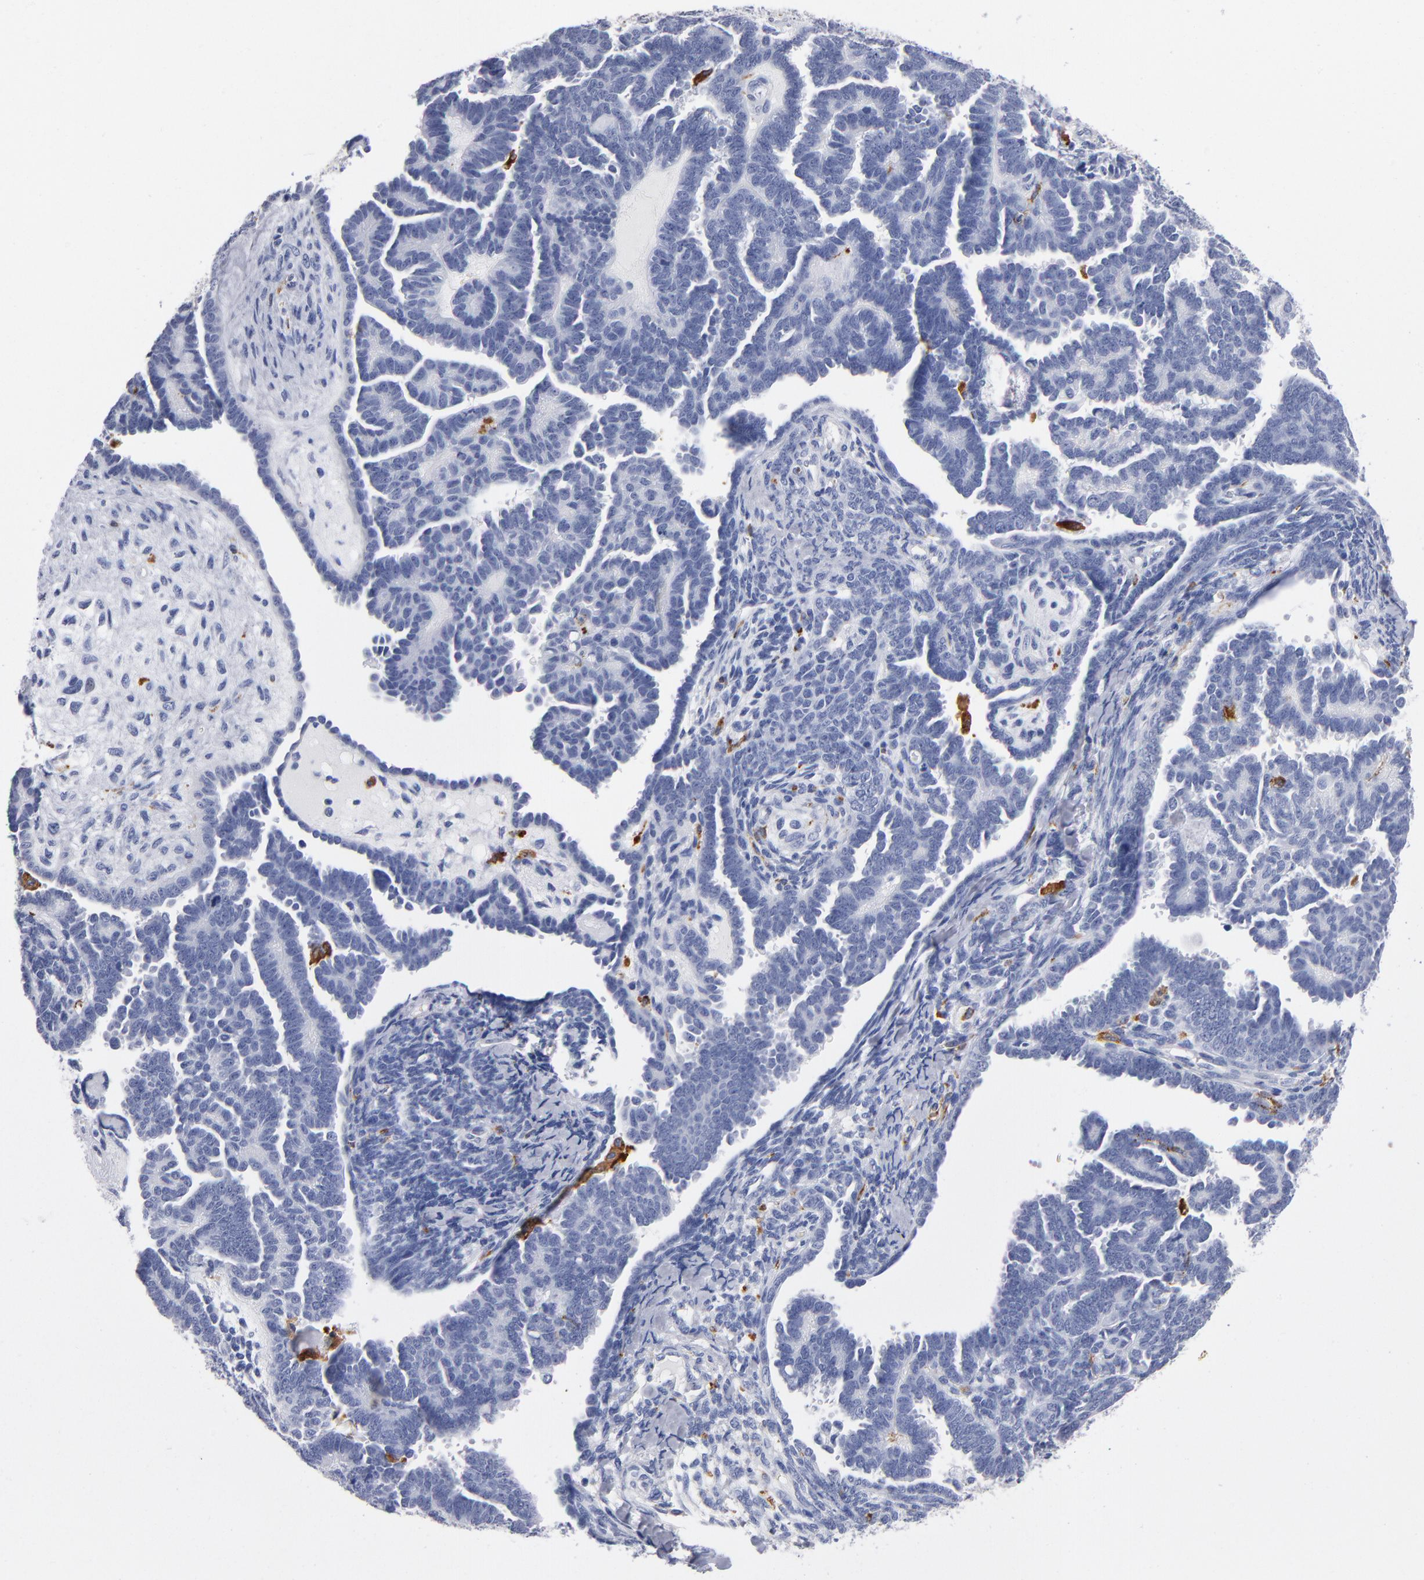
{"staining": {"intensity": "negative", "quantity": "none", "location": "none"}, "tissue": "endometrial cancer", "cell_type": "Tumor cells", "image_type": "cancer", "snomed": [{"axis": "morphology", "description": "Neoplasm, malignant, NOS"}, {"axis": "topography", "description": "Endometrium"}], "caption": "High magnification brightfield microscopy of endometrial neoplasm (malignant) stained with DAB (brown) and counterstained with hematoxylin (blue): tumor cells show no significant expression.", "gene": "CD180", "patient": {"sex": "female", "age": 74}}